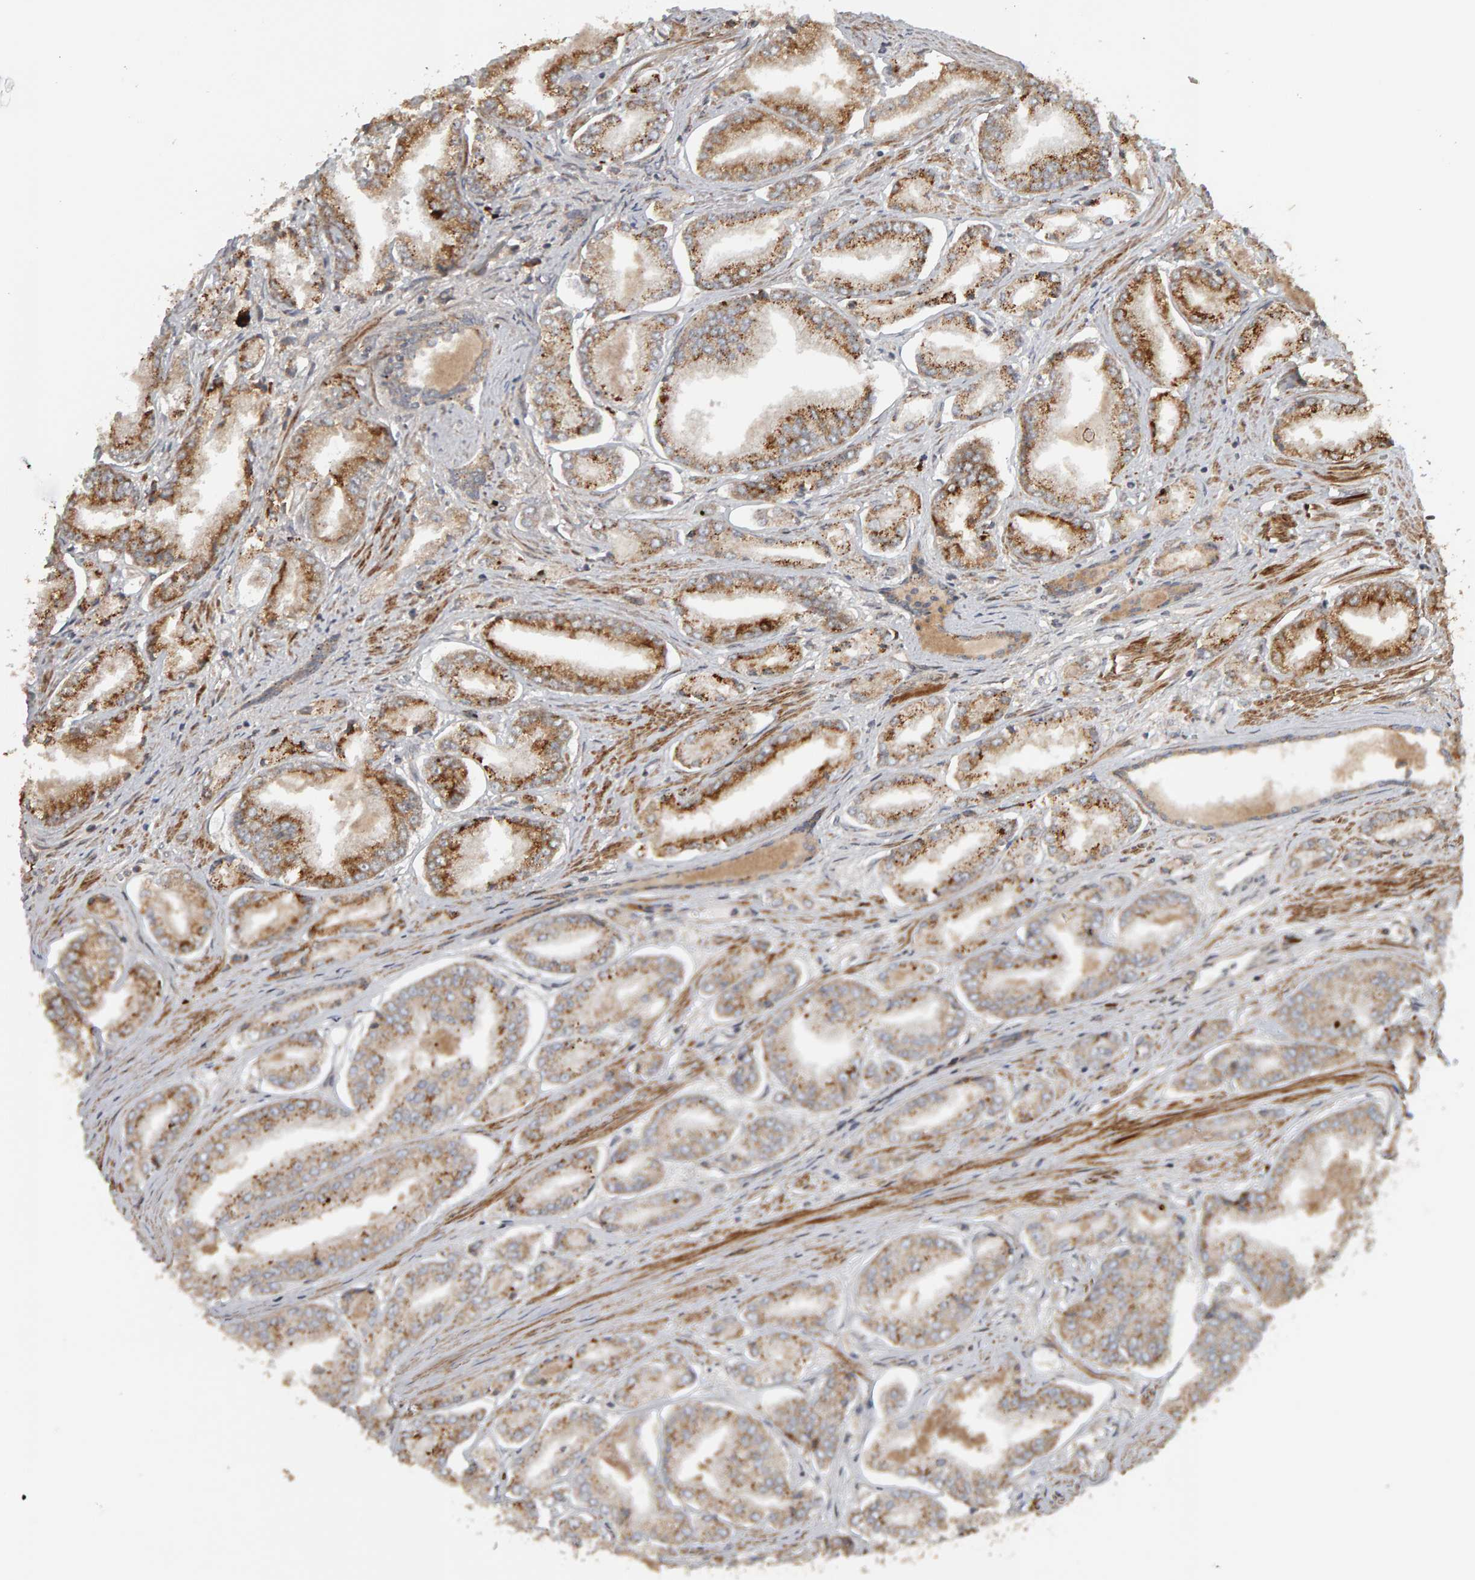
{"staining": {"intensity": "moderate", "quantity": ">75%", "location": "cytoplasmic/membranous"}, "tissue": "prostate cancer", "cell_type": "Tumor cells", "image_type": "cancer", "snomed": [{"axis": "morphology", "description": "Adenocarcinoma, Low grade"}, {"axis": "topography", "description": "Prostate"}], "caption": "Human low-grade adenocarcinoma (prostate) stained with a brown dye displays moderate cytoplasmic/membranous positive positivity in approximately >75% of tumor cells.", "gene": "ZFAND1", "patient": {"sex": "male", "age": 52}}